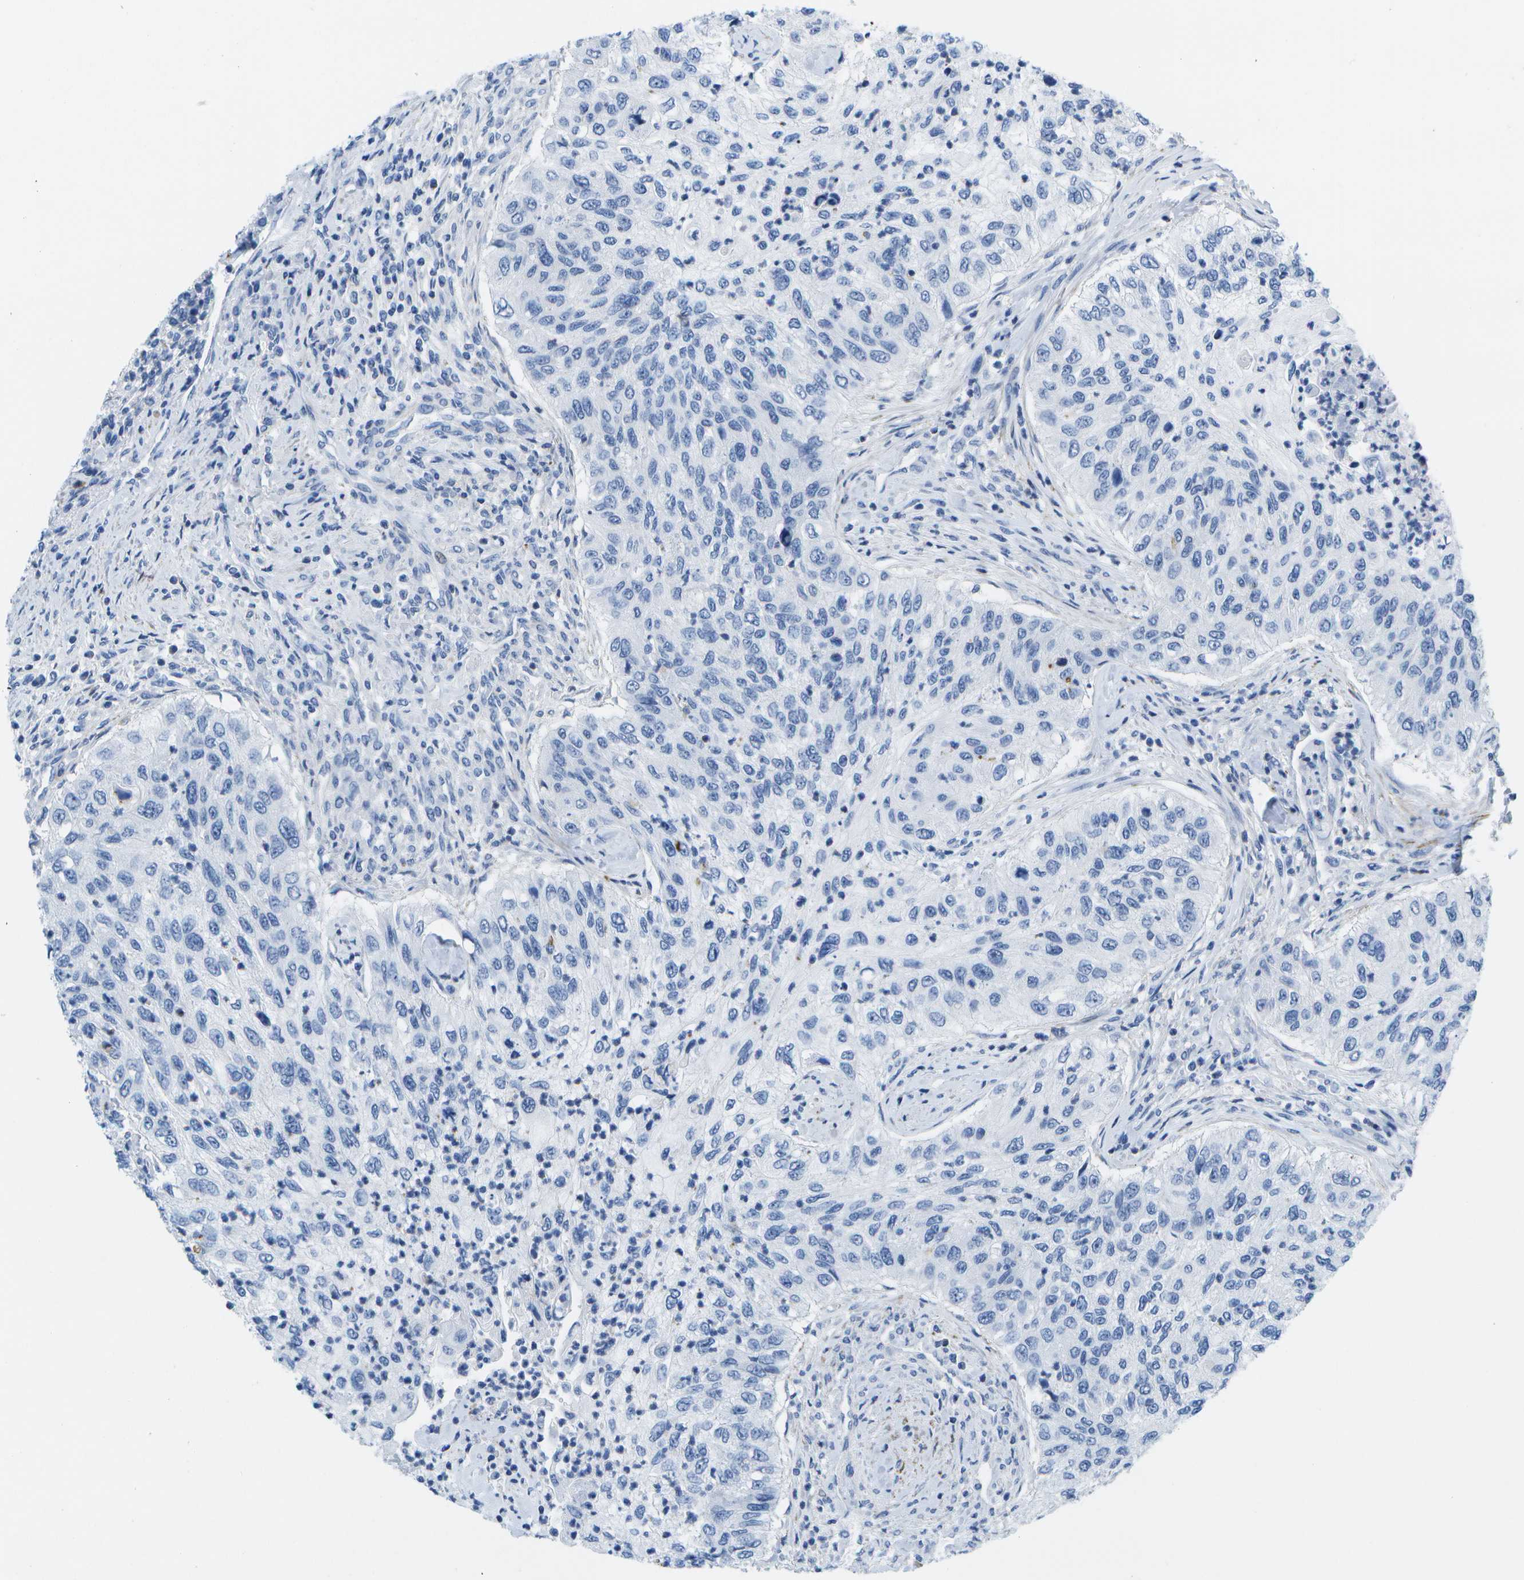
{"staining": {"intensity": "negative", "quantity": "none", "location": "none"}, "tissue": "urothelial cancer", "cell_type": "Tumor cells", "image_type": "cancer", "snomed": [{"axis": "morphology", "description": "Urothelial carcinoma, High grade"}, {"axis": "topography", "description": "Urinary bladder"}], "caption": "Immunohistochemistry of urothelial carcinoma (high-grade) reveals no expression in tumor cells. (Brightfield microscopy of DAB IHC at high magnification).", "gene": "ADGRG6", "patient": {"sex": "female", "age": 60}}